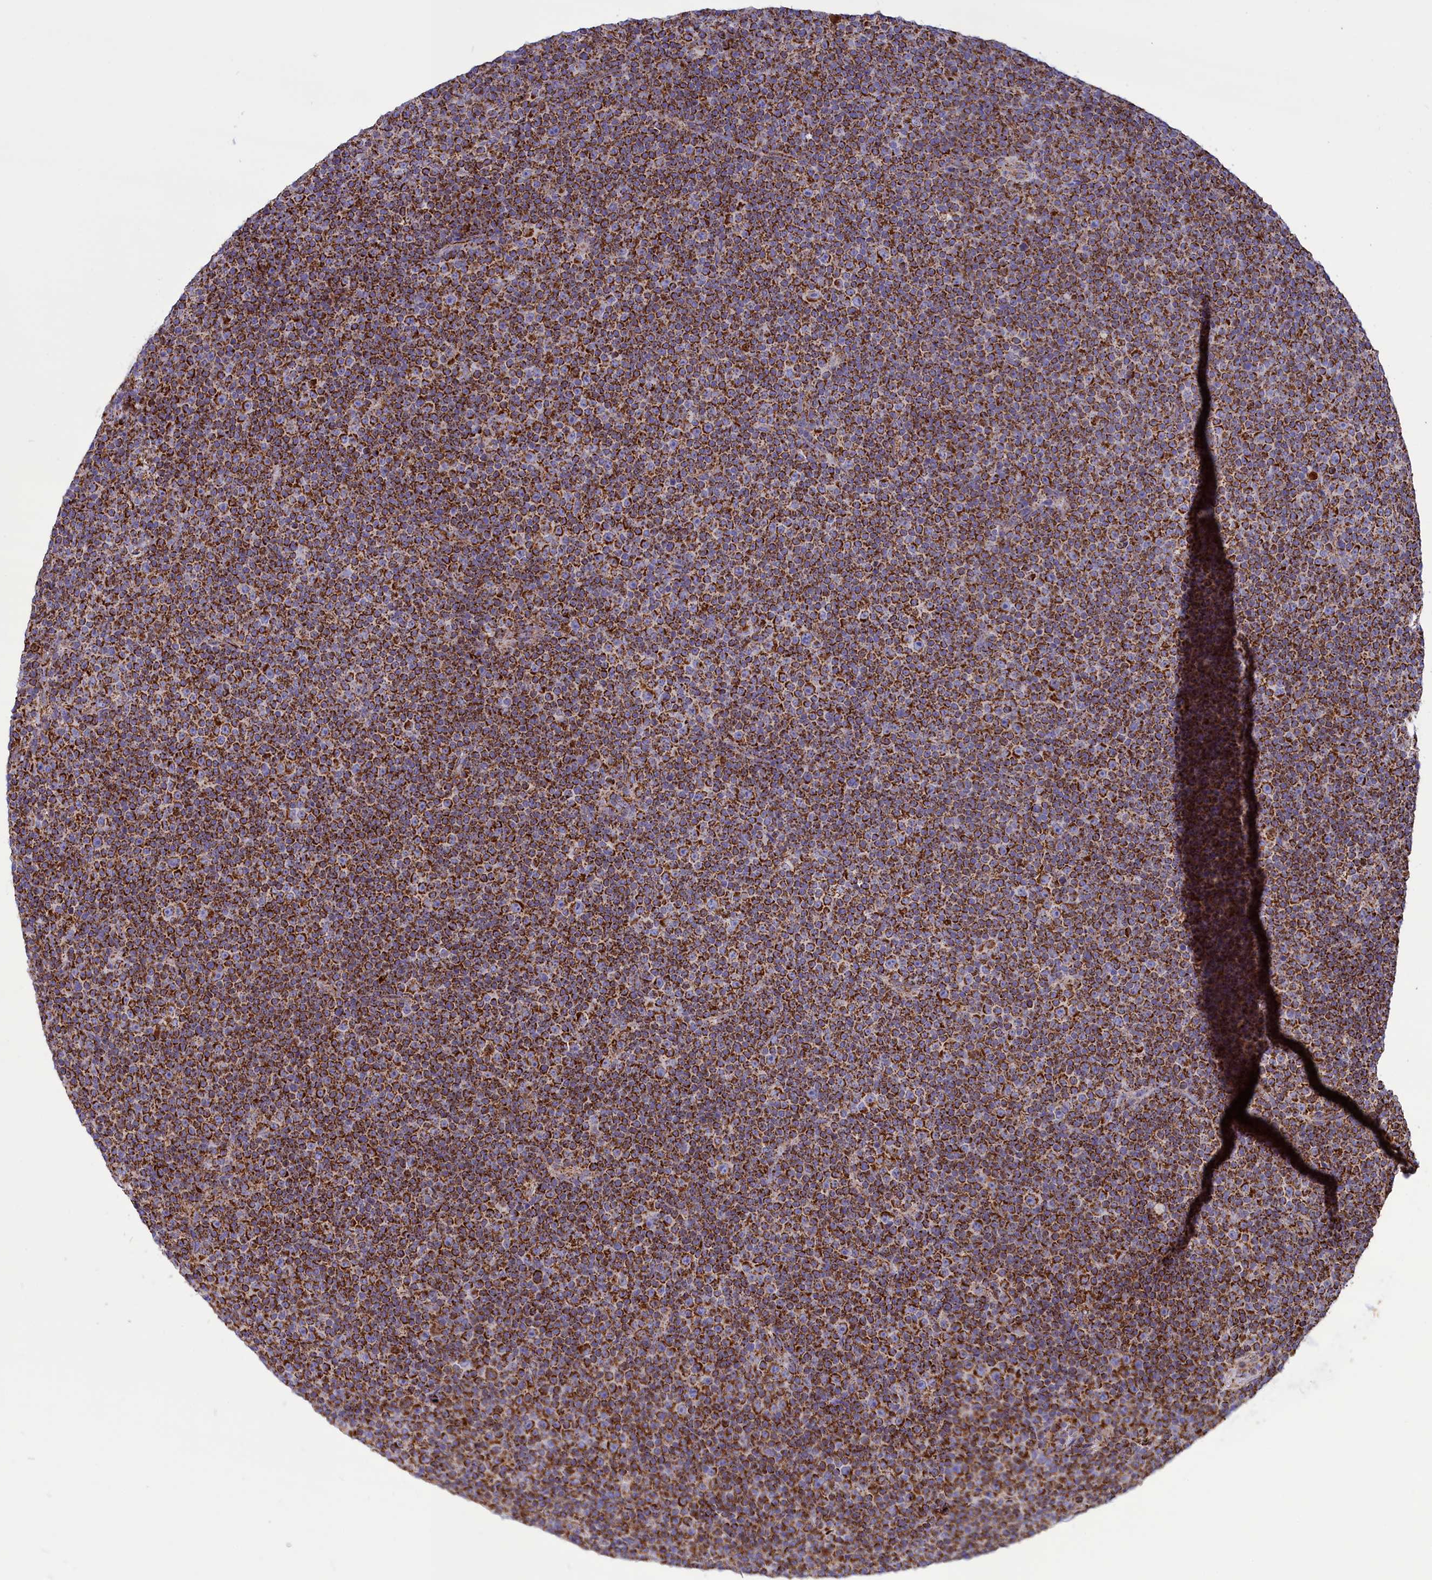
{"staining": {"intensity": "strong", "quantity": ">75%", "location": "cytoplasmic/membranous"}, "tissue": "lymphoma", "cell_type": "Tumor cells", "image_type": "cancer", "snomed": [{"axis": "morphology", "description": "Malignant lymphoma, non-Hodgkin's type, Low grade"}, {"axis": "topography", "description": "Lymph node"}], "caption": "Low-grade malignant lymphoma, non-Hodgkin's type tissue exhibits strong cytoplasmic/membranous positivity in approximately >75% of tumor cells, visualized by immunohistochemistry.", "gene": "ISOC2", "patient": {"sex": "female", "age": 67}}